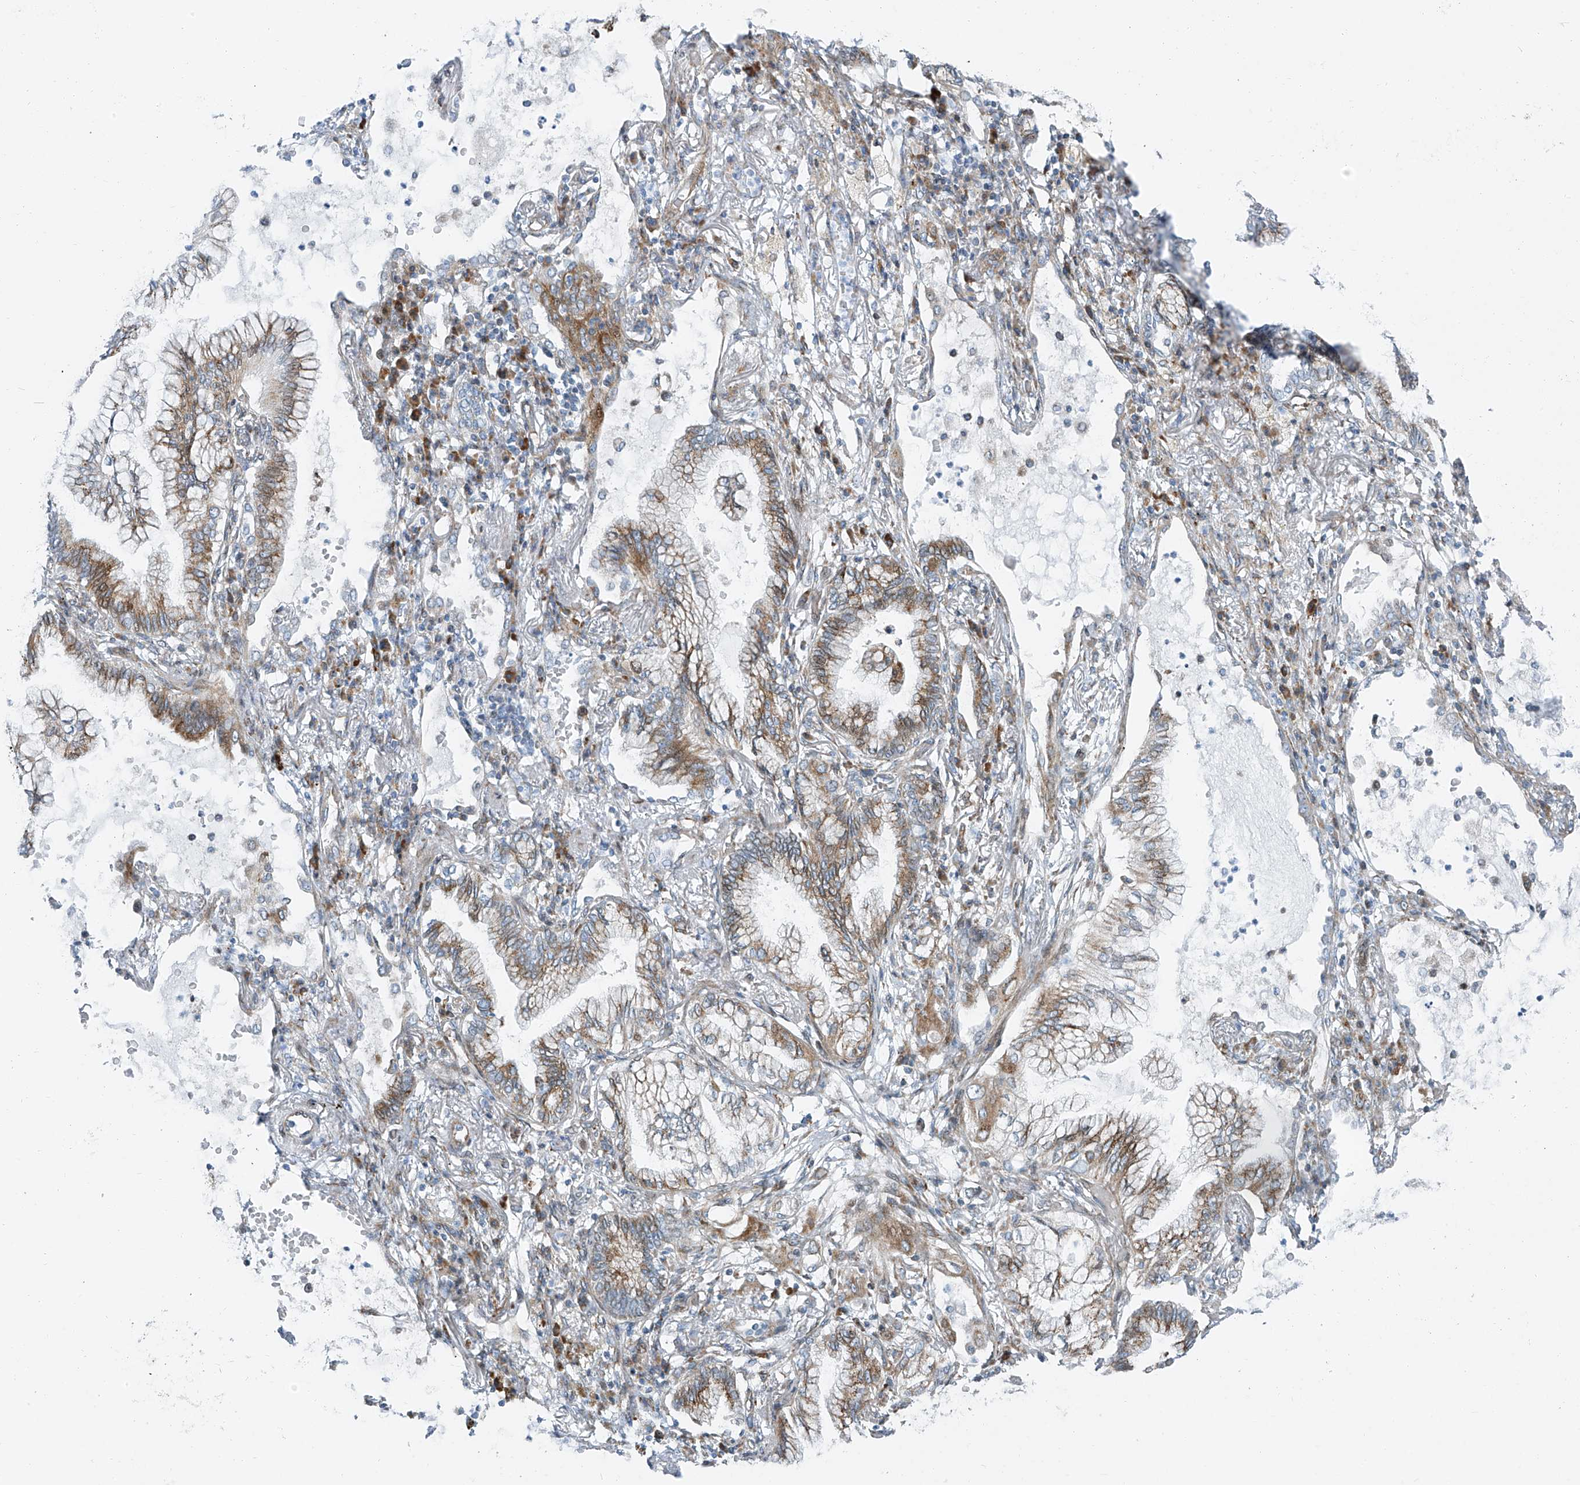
{"staining": {"intensity": "moderate", "quantity": "25%-75%", "location": "cytoplasmic/membranous"}, "tissue": "lung cancer", "cell_type": "Tumor cells", "image_type": "cancer", "snomed": [{"axis": "morphology", "description": "Adenocarcinoma, NOS"}, {"axis": "topography", "description": "Lung"}], "caption": "Lung adenocarcinoma tissue shows moderate cytoplasmic/membranous staining in approximately 25%-75% of tumor cells", "gene": "HIC2", "patient": {"sex": "female", "age": 70}}